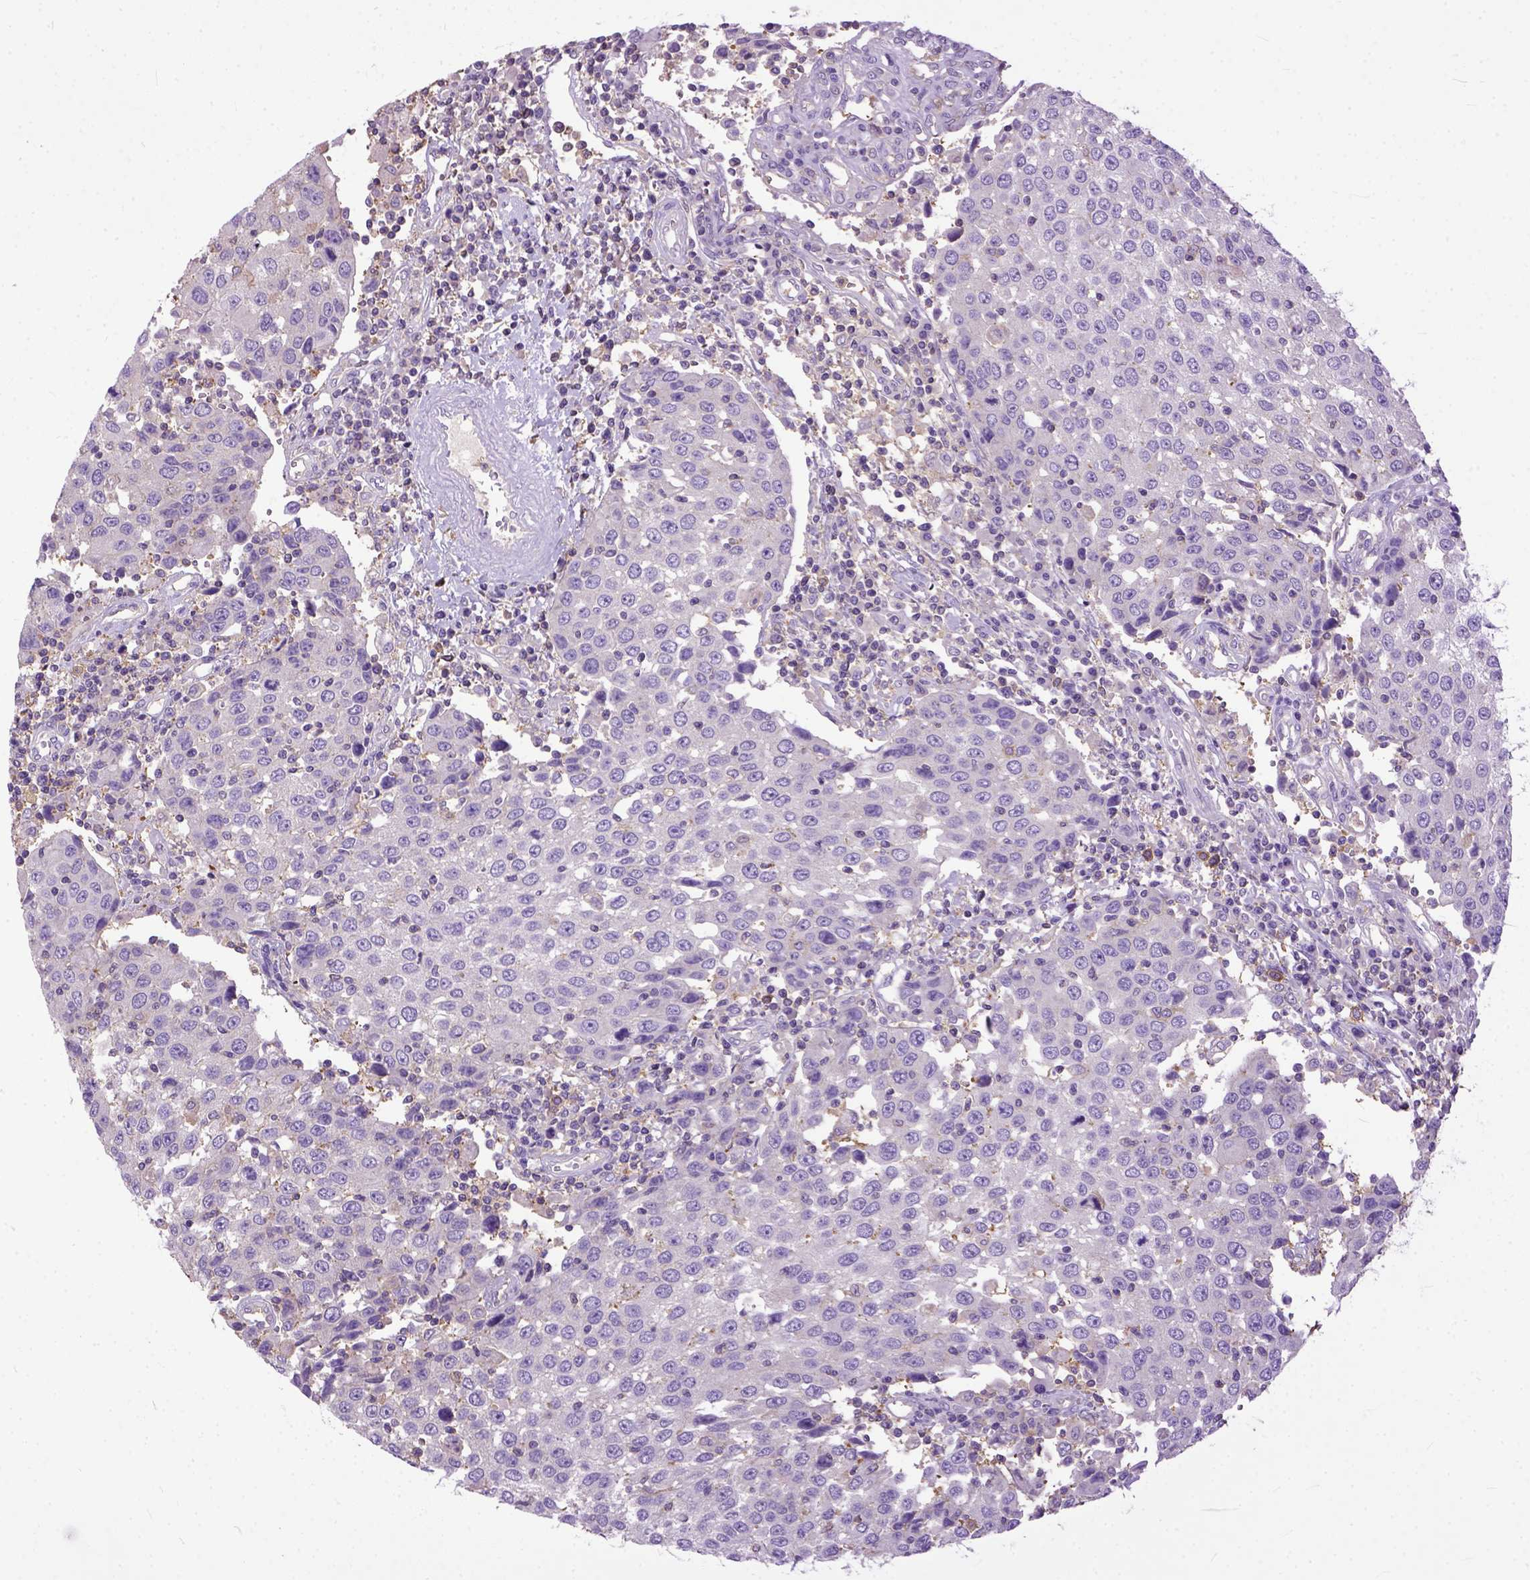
{"staining": {"intensity": "negative", "quantity": "none", "location": "none"}, "tissue": "urothelial cancer", "cell_type": "Tumor cells", "image_type": "cancer", "snomed": [{"axis": "morphology", "description": "Urothelial carcinoma, High grade"}, {"axis": "topography", "description": "Urinary bladder"}], "caption": "Urothelial cancer stained for a protein using IHC demonstrates no positivity tumor cells.", "gene": "NAMPT", "patient": {"sex": "female", "age": 85}}